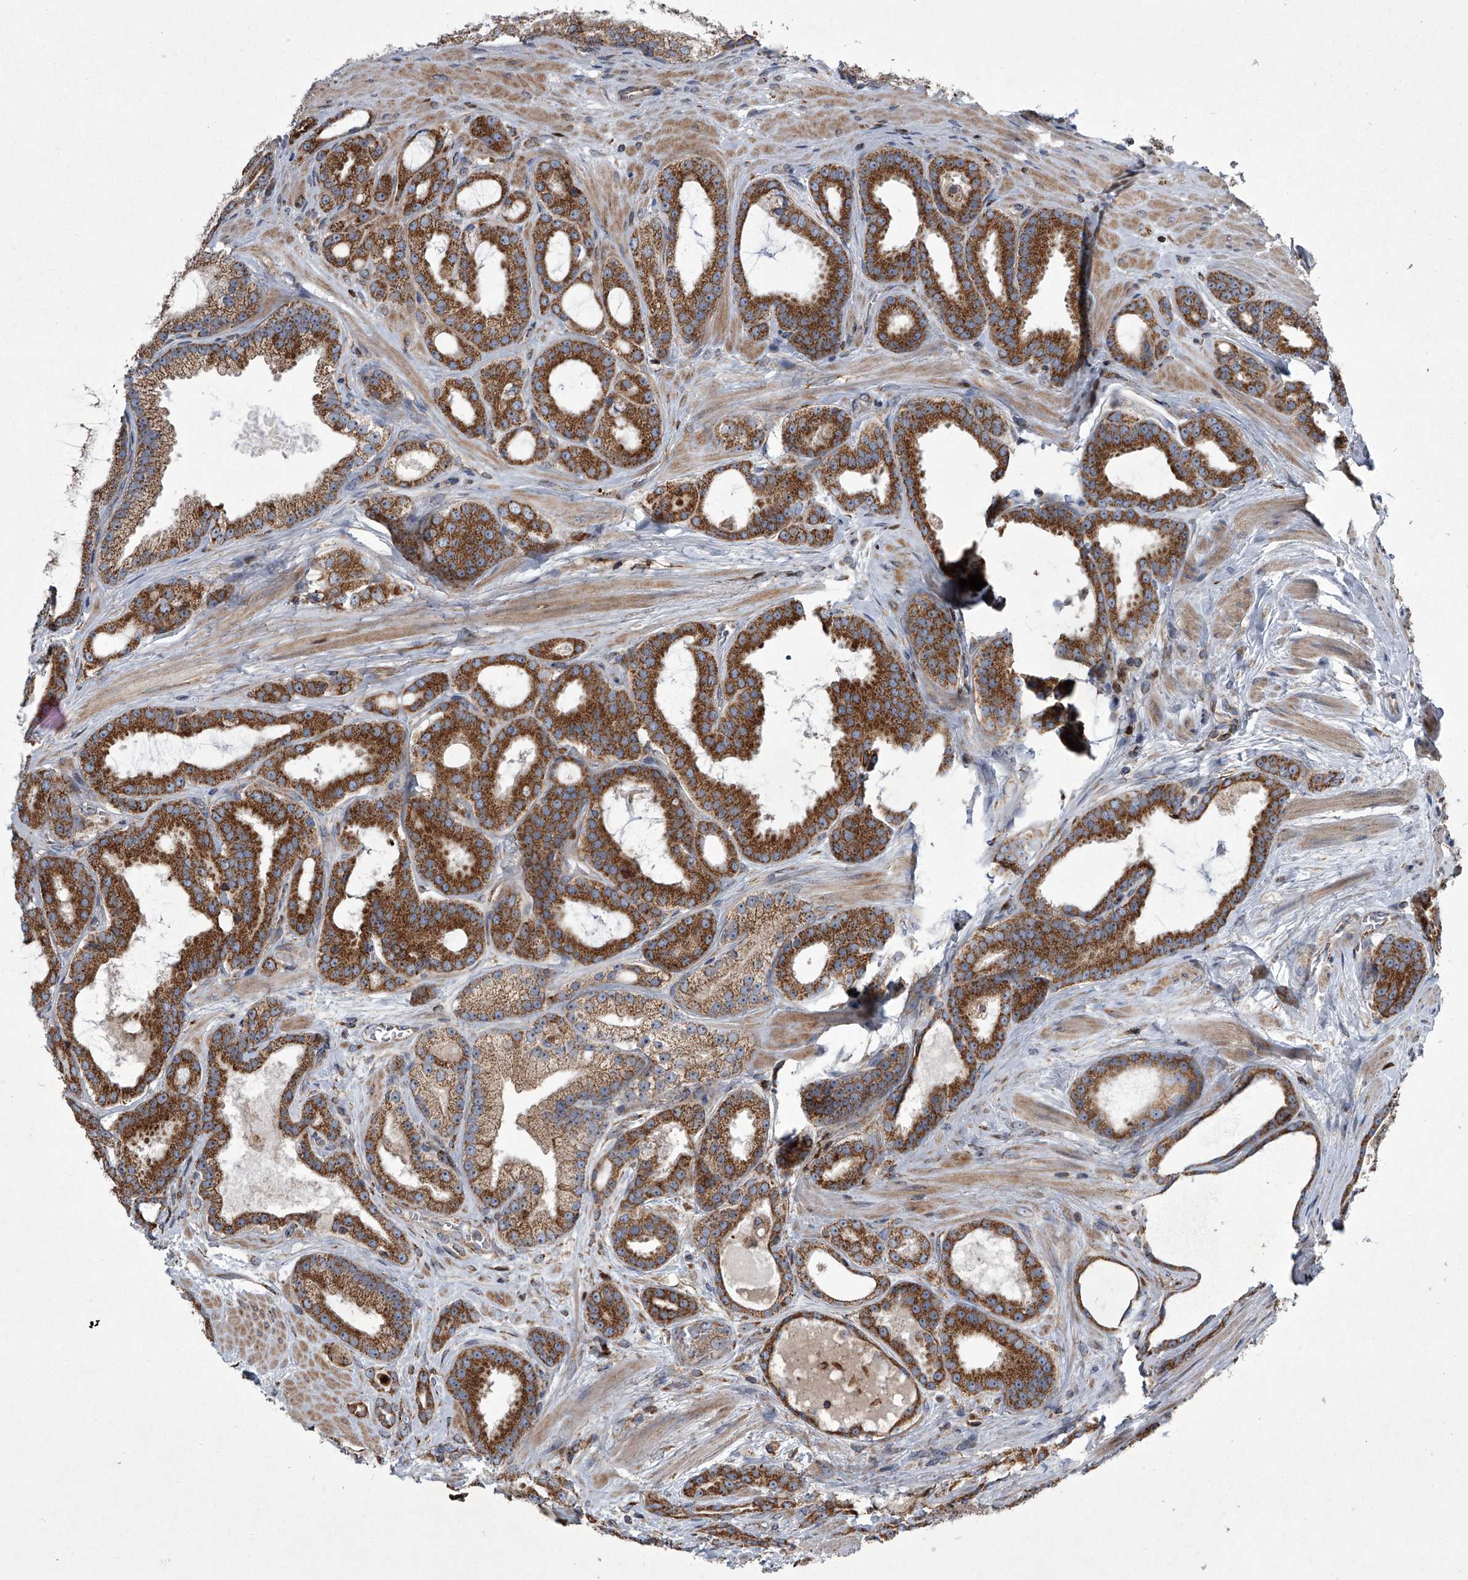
{"staining": {"intensity": "strong", "quantity": ">75%", "location": "cytoplasmic/membranous"}, "tissue": "prostate cancer", "cell_type": "Tumor cells", "image_type": "cancer", "snomed": [{"axis": "morphology", "description": "Adenocarcinoma, High grade"}, {"axis": "topography", "description": "Prostate"}], "caption": "Immunohistochemical staining of prostate high-grade adenocarcinoma demonstrates strong cytoplasmic/membranous protein expression in approximately >75% of tumor cells.", "gene": "STRADA", "patient": {"sex": "male", "age": 60}}